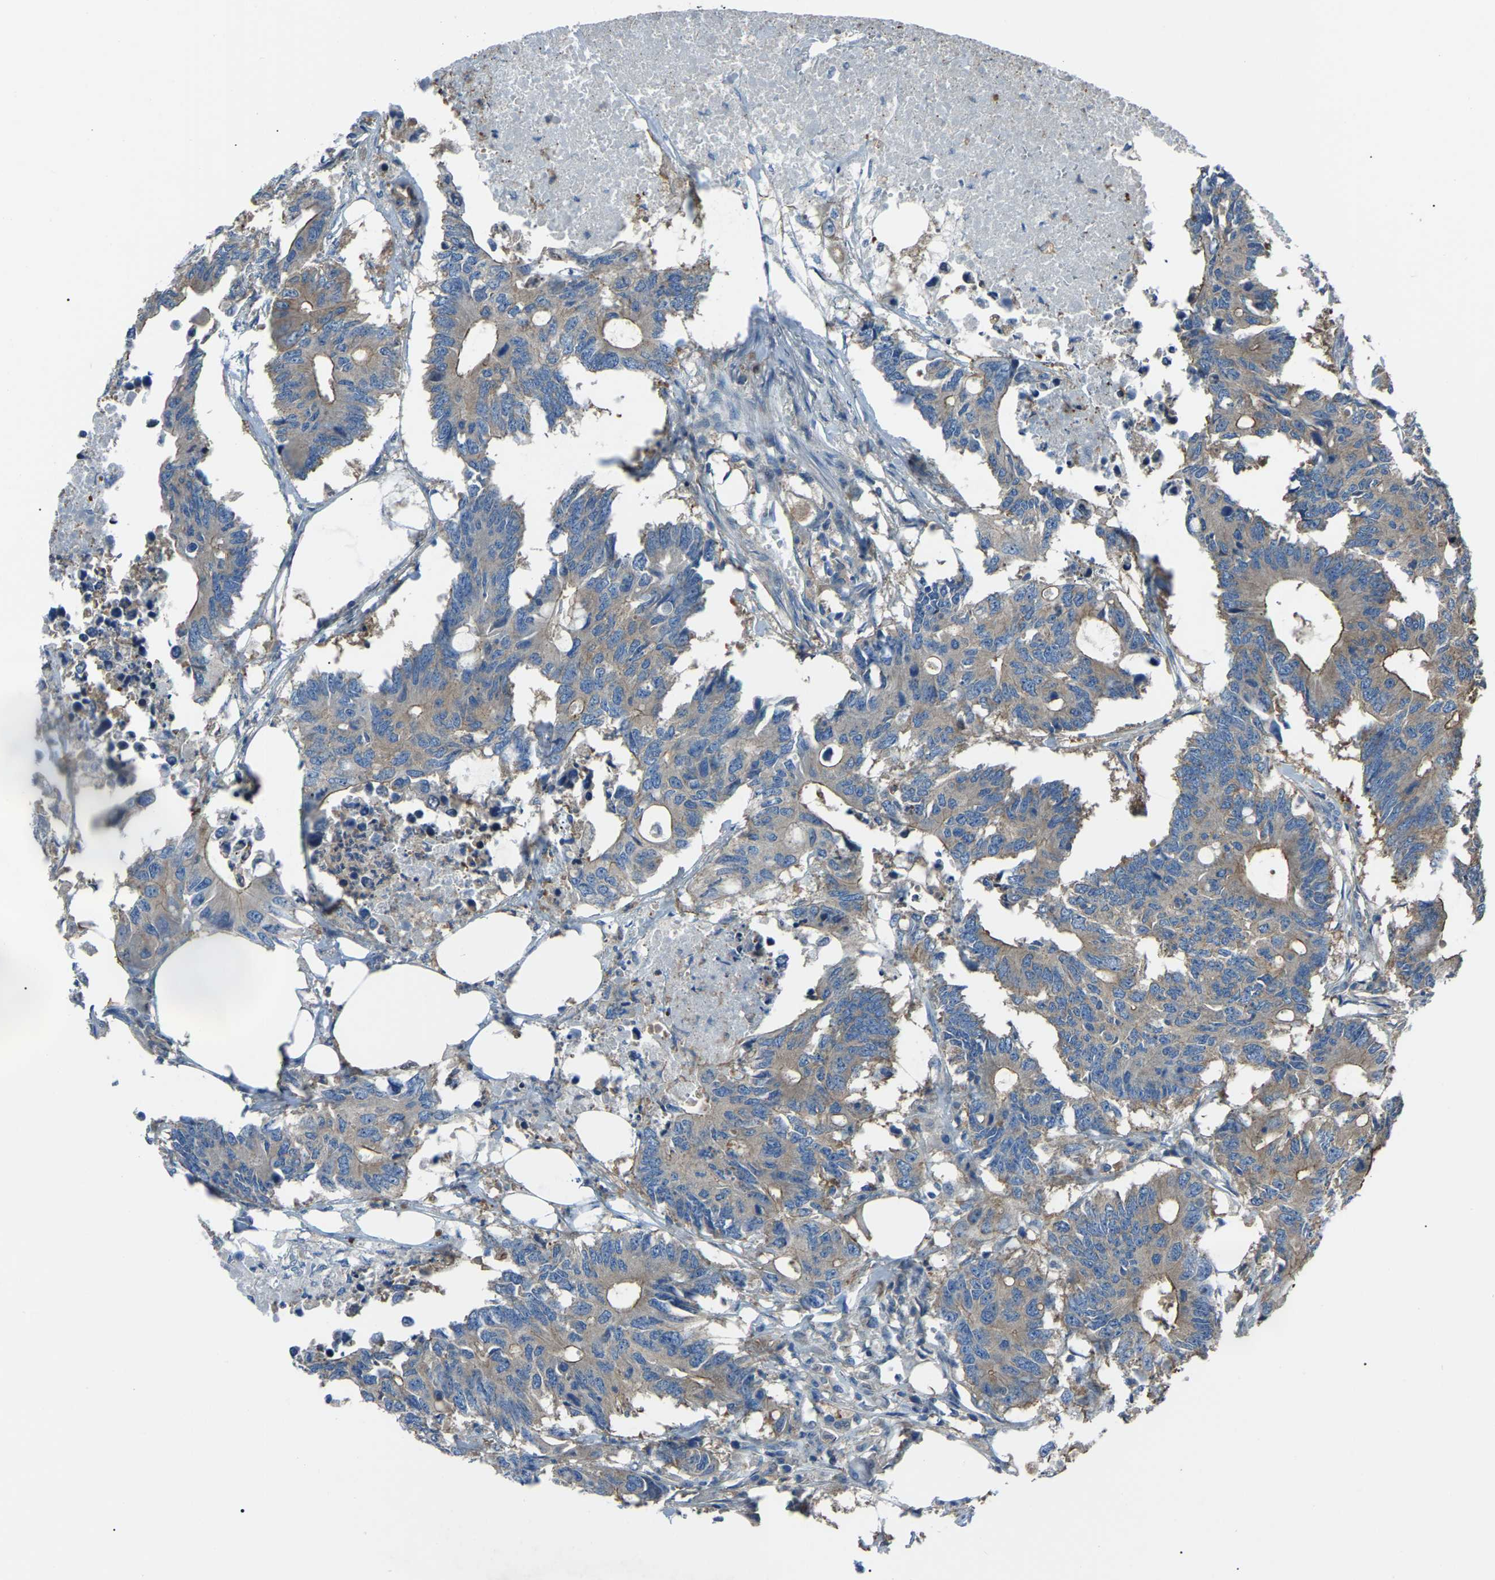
{"staining": {"intensity": "weak", "quantity": ">75%", "location": "cytoplasmic/membranous"}, "tissue": "colorectal cancer", "cell_type": "Tumor cells", "image_type": "cancer", "snomed": [{"axis": "morphology", "description": "Adenocarcinoma, NOS"}, {"axis": "topography", "description": "Colon"}], "caption": "Human colorectal adenocarcinoma stained with a protein marker exhibits weak staining in tumor cells.", "gene": "AIMP1", "patient": {"sex": "male", "age": 71}}